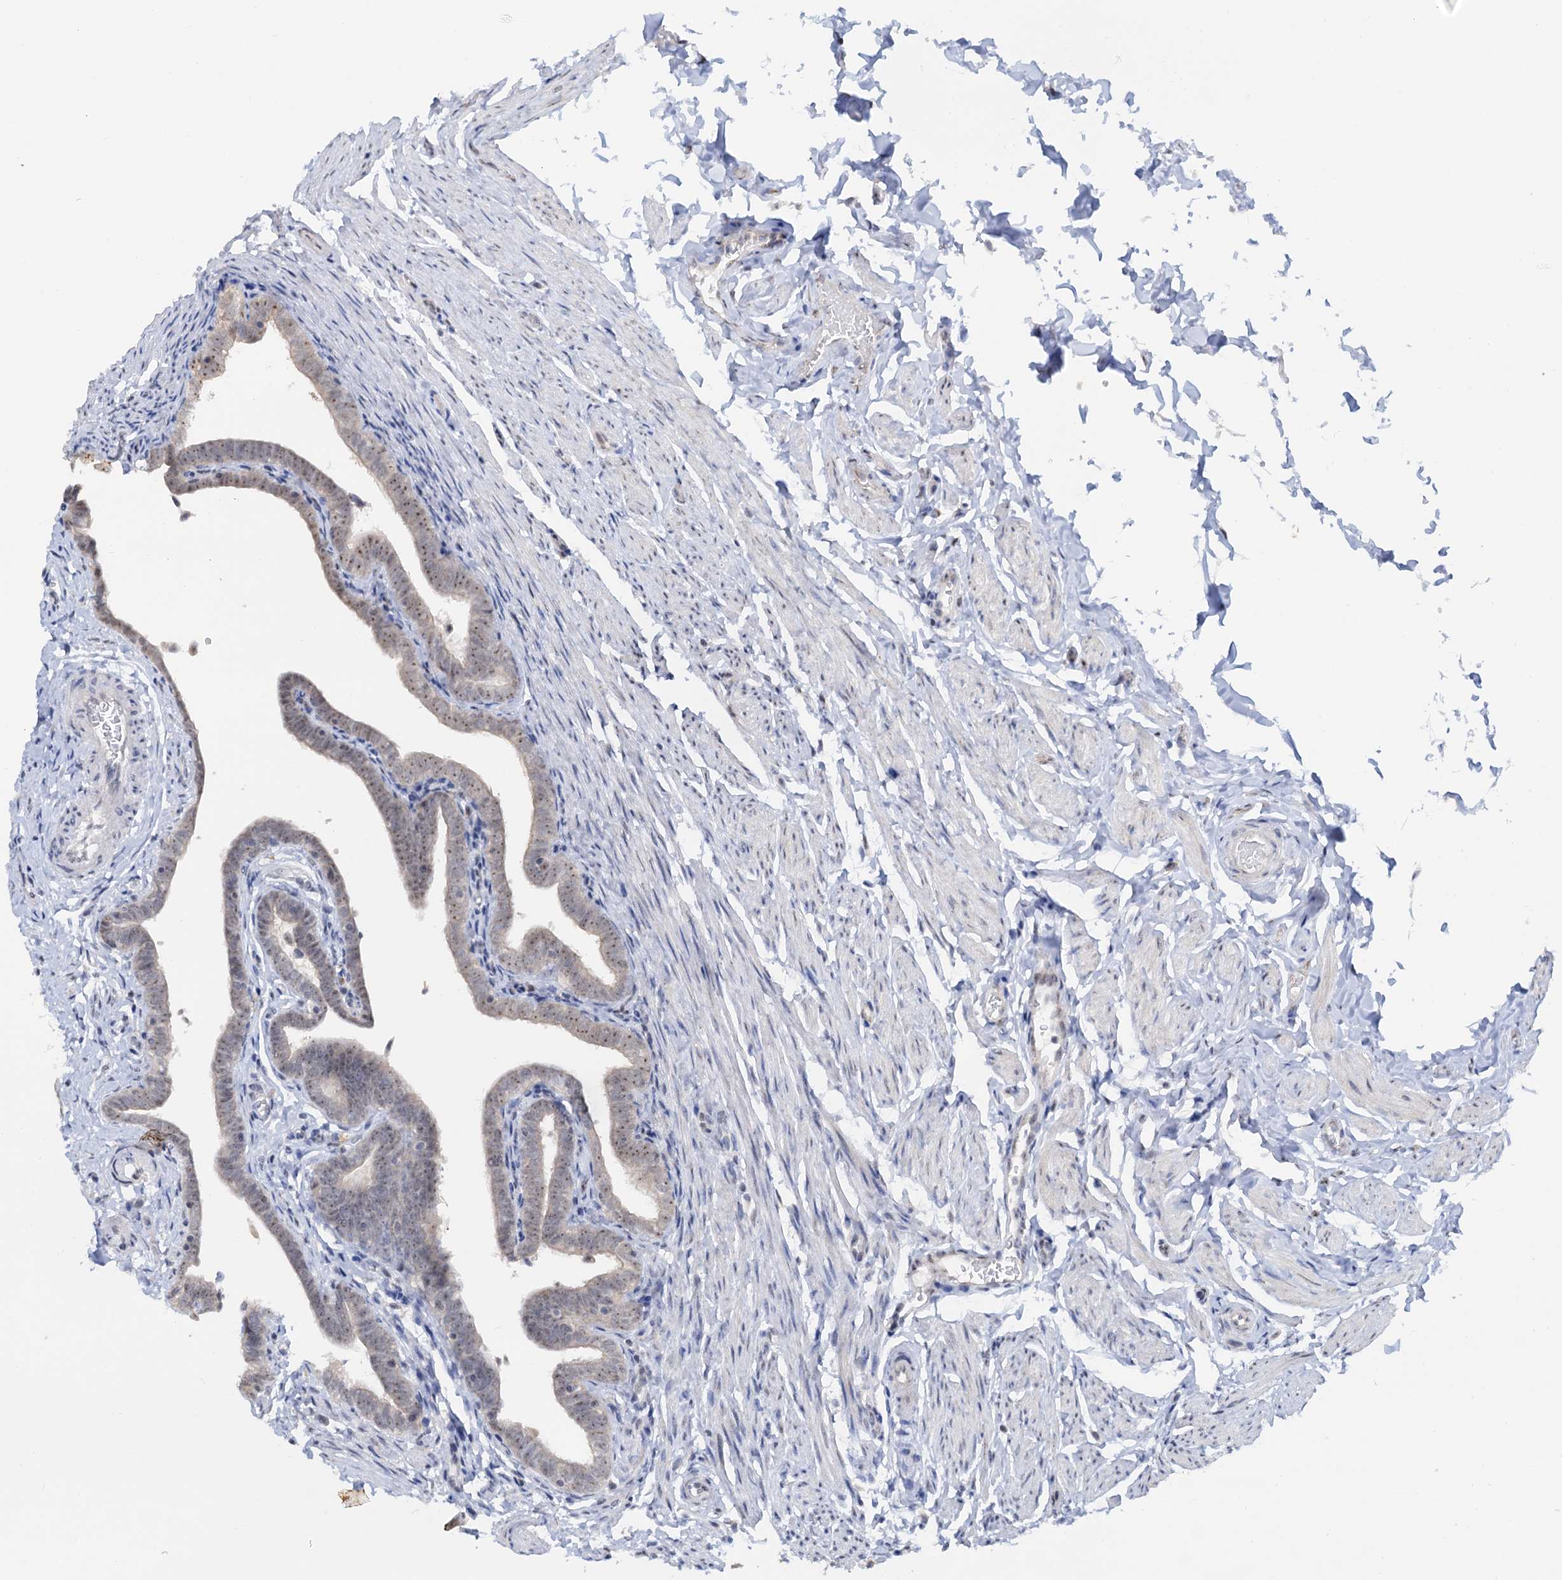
{"staining": {"intensity": "moderate", "quantity": ">75%", "location": "nuclear"}, "tissue": "fallopian tube", "cell_type": "Glandular cells", "image_type": "normal", "snomed": [{"axis": "morphology", "description": "Normal tissue, NOS"}, {"axis": "topography", "description": "Fallopian tube"}], "caption": "Glandular cells exhibit medium levels of moderate nuclear staining in approximately >75% of cells in benign fallopian tube. (Stains: DAB in brown, nuclei in blue, Microscopy: brightfield microscopy at high magnification).", "gene": "NAT10", "patient": {"sex": "female", "age": 36}}